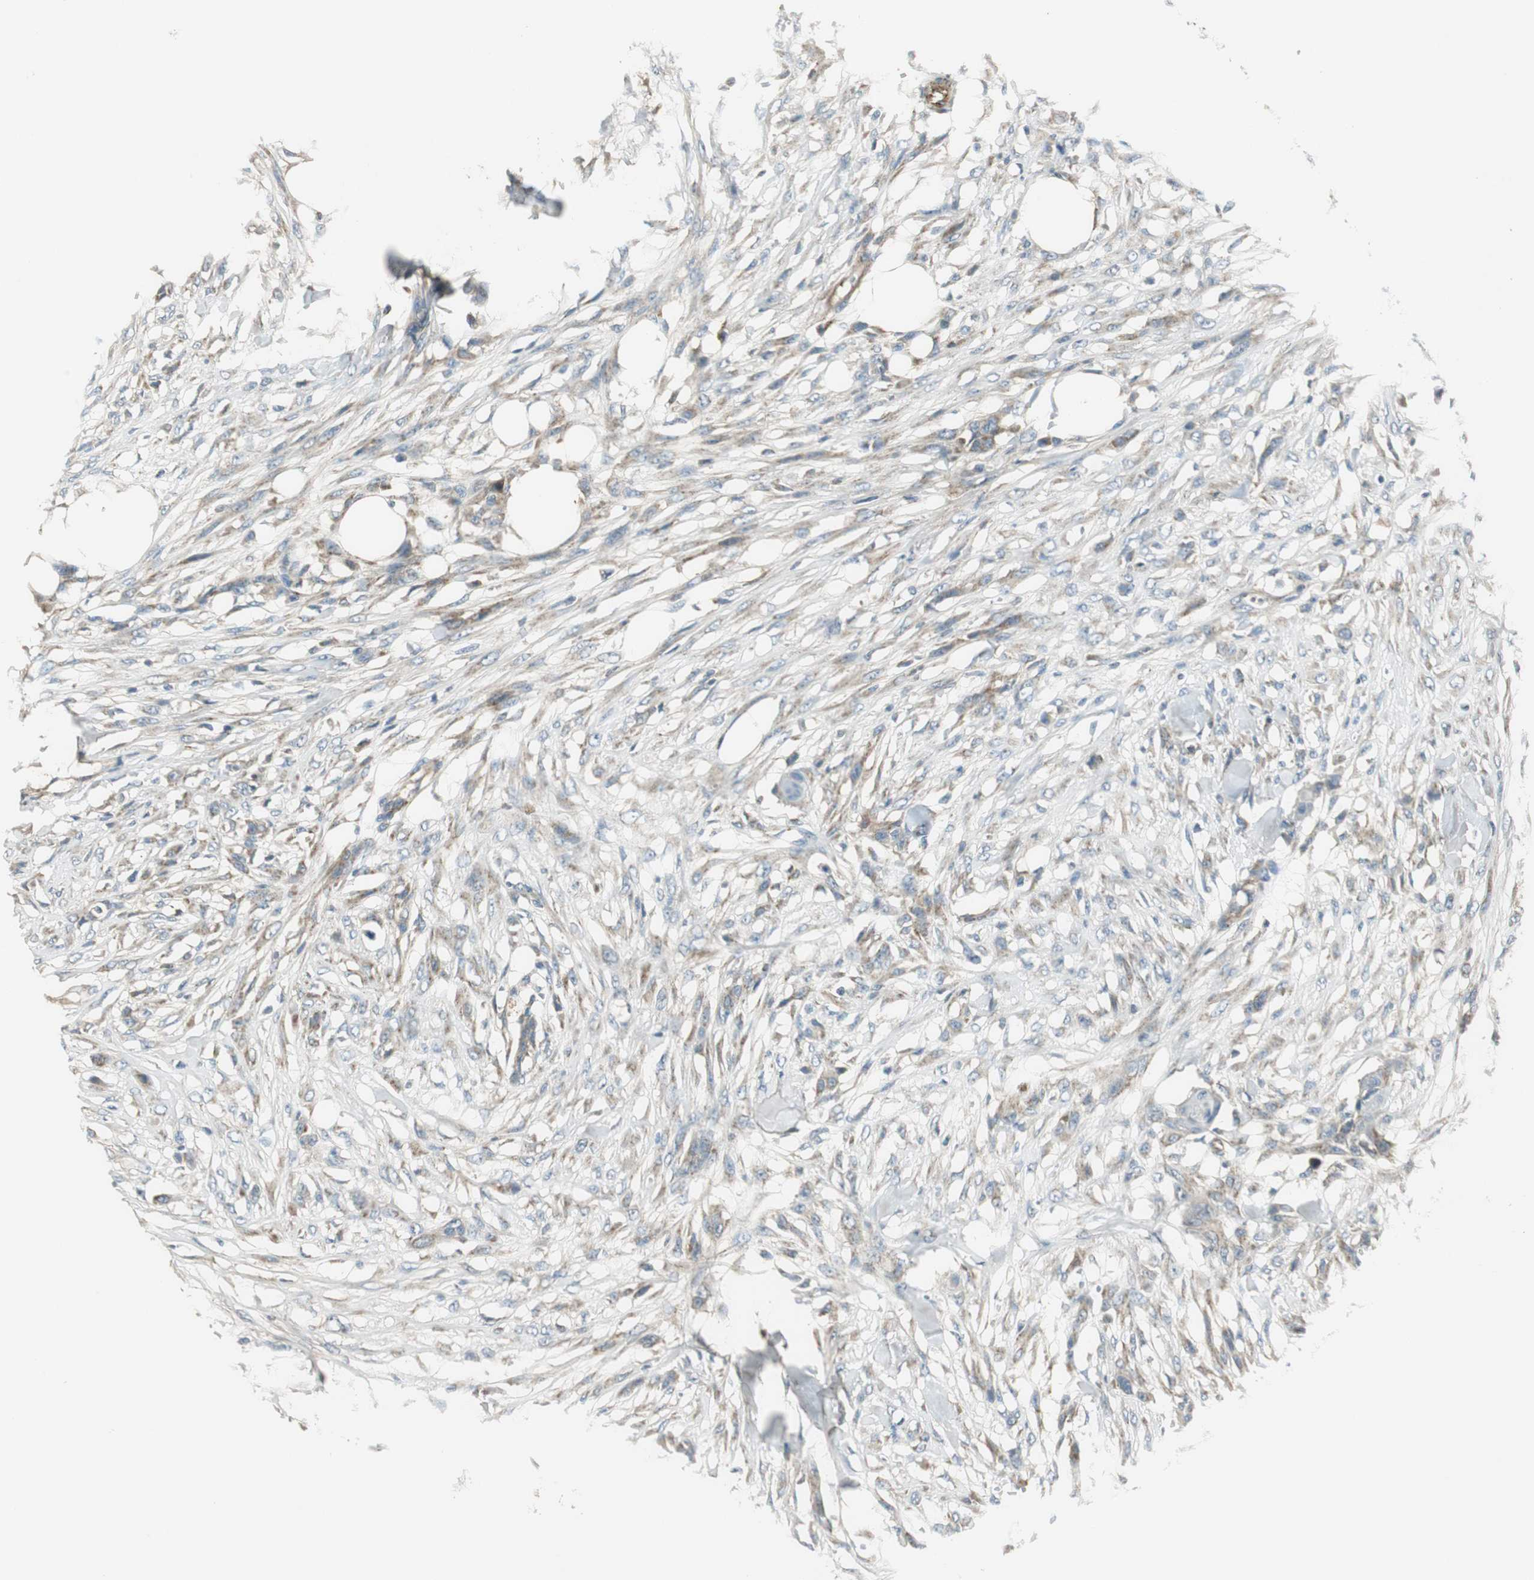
{"staining": {"intensity": "weak", "quantity": "25%-75%", "location": "cytoplasmic/membranous"}, "tissue": "skin cancer", "cell_type": "Tumor cells", "image_type": "cancer", "snomed": [{"axis": "morphology", "description": "Normal tissue, NOS"}, {"axis": "morphology", "description": "Squamous cell carcinoma, NOS"}, {"axis": "topography", "description": "Skin"}], "caption": "Skin cancer stained with DAB immunohistochemistry (IHC) reveals low levels of weak cytoplasmic/membranous positivity in approximately 25%-75% of tumor cells.", "gene": "MSTO1", "patient": {"sex": "female", "age": 59}}